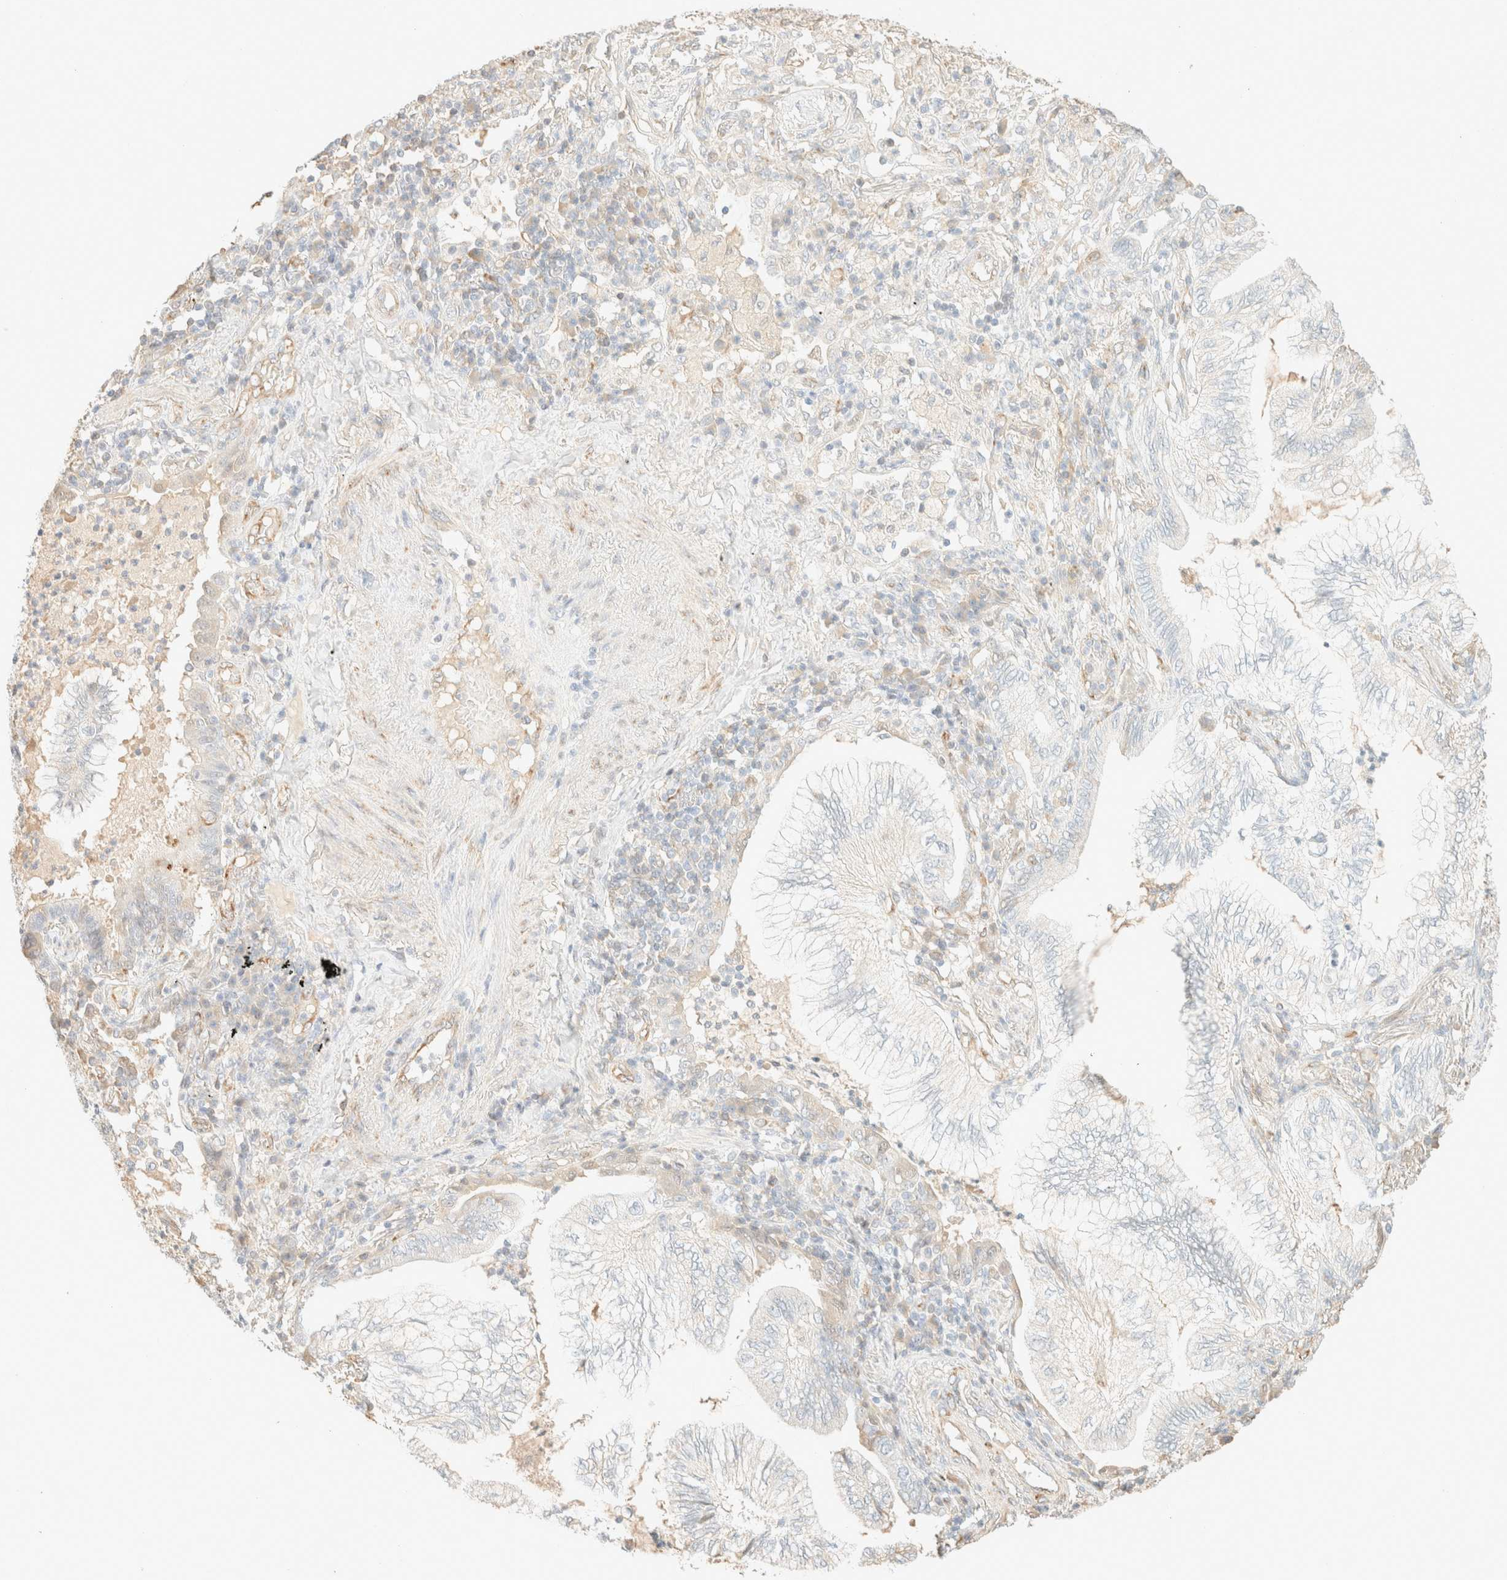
{"staining": {"intensity": "negative", "quantity": "none", "location": "none"}, "tissue": "lung cancer", "cell_type": "Tumor cells", "image_type": "cancer", "snomed": [{"axis": "morphology", "description": "Normal tissue, NOS"}, {"axis": "morphology", "description": "Adenocarcinoma, NOS"}, {"axis": "topography", "description": "Bronchus"}, {"axis": "topography", "description": "Lung"}], "caption": "Immunohistochemical staining of human lung cancer shows no significant staining in tumor cells.", "gene": "SPARCL1", "patient": {"sex": "female", "age": 70}}